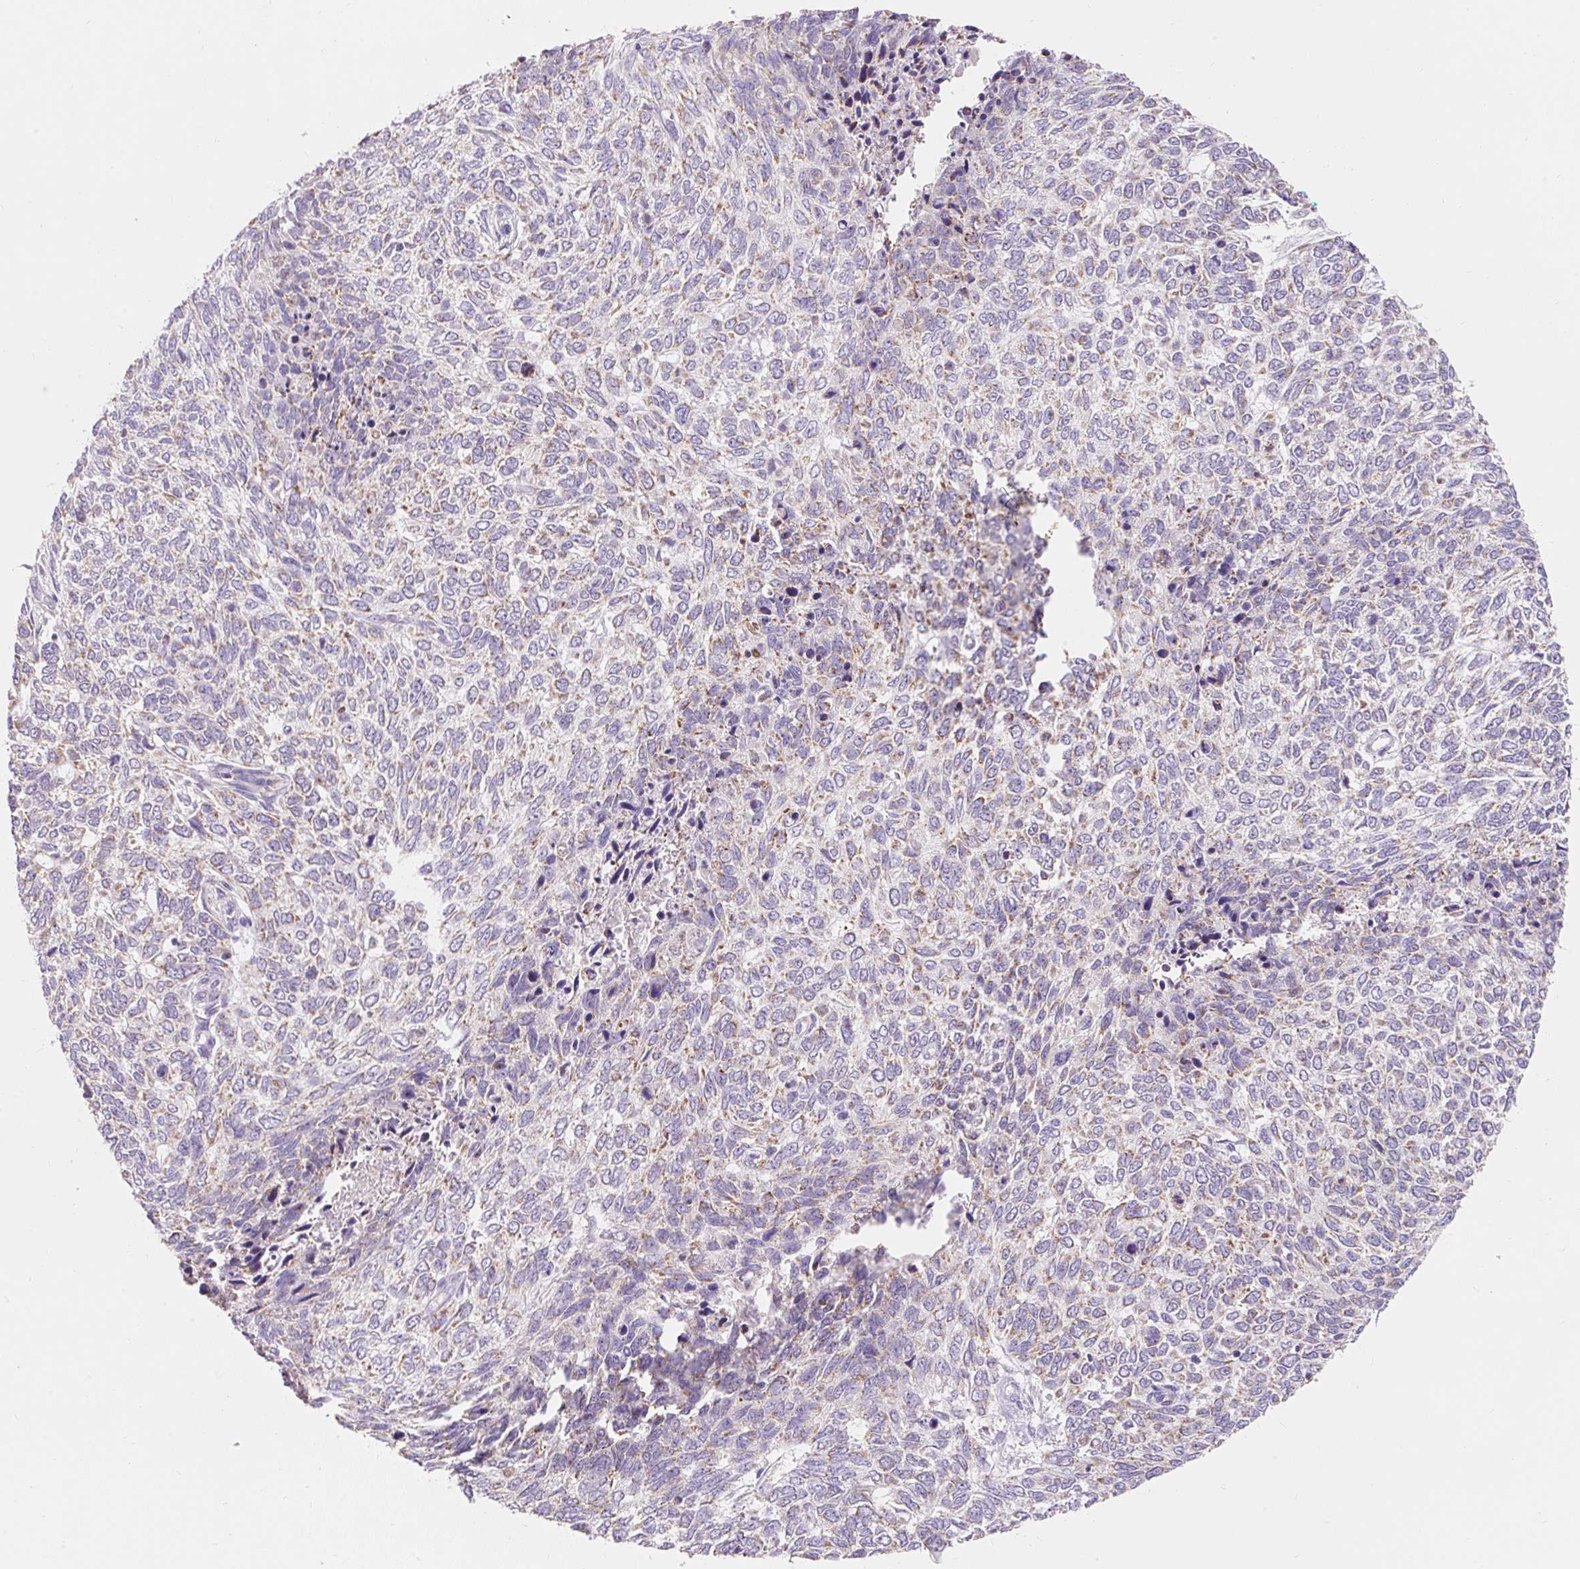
{"staining": {"intensity": "weak", "quantity": "25%-75%", "location": "cytoplasmic/membranous"}, "tissue": "skin cancer", "cell_type": "Tumor cells", "image_type": "cancer", "snomed": [{"axis": "morphology", "description": "Basal cell carcinoma"}, {"axis": "topography", "description": "Skin"}], "caption": "A low amount of weak cytoplasmic/membranous expression is identified in about 25%-75% of tumor cells in skin cancer tissue.", "gene": "PMAIP1", "patient": {"sex": "female", "age": 65}}